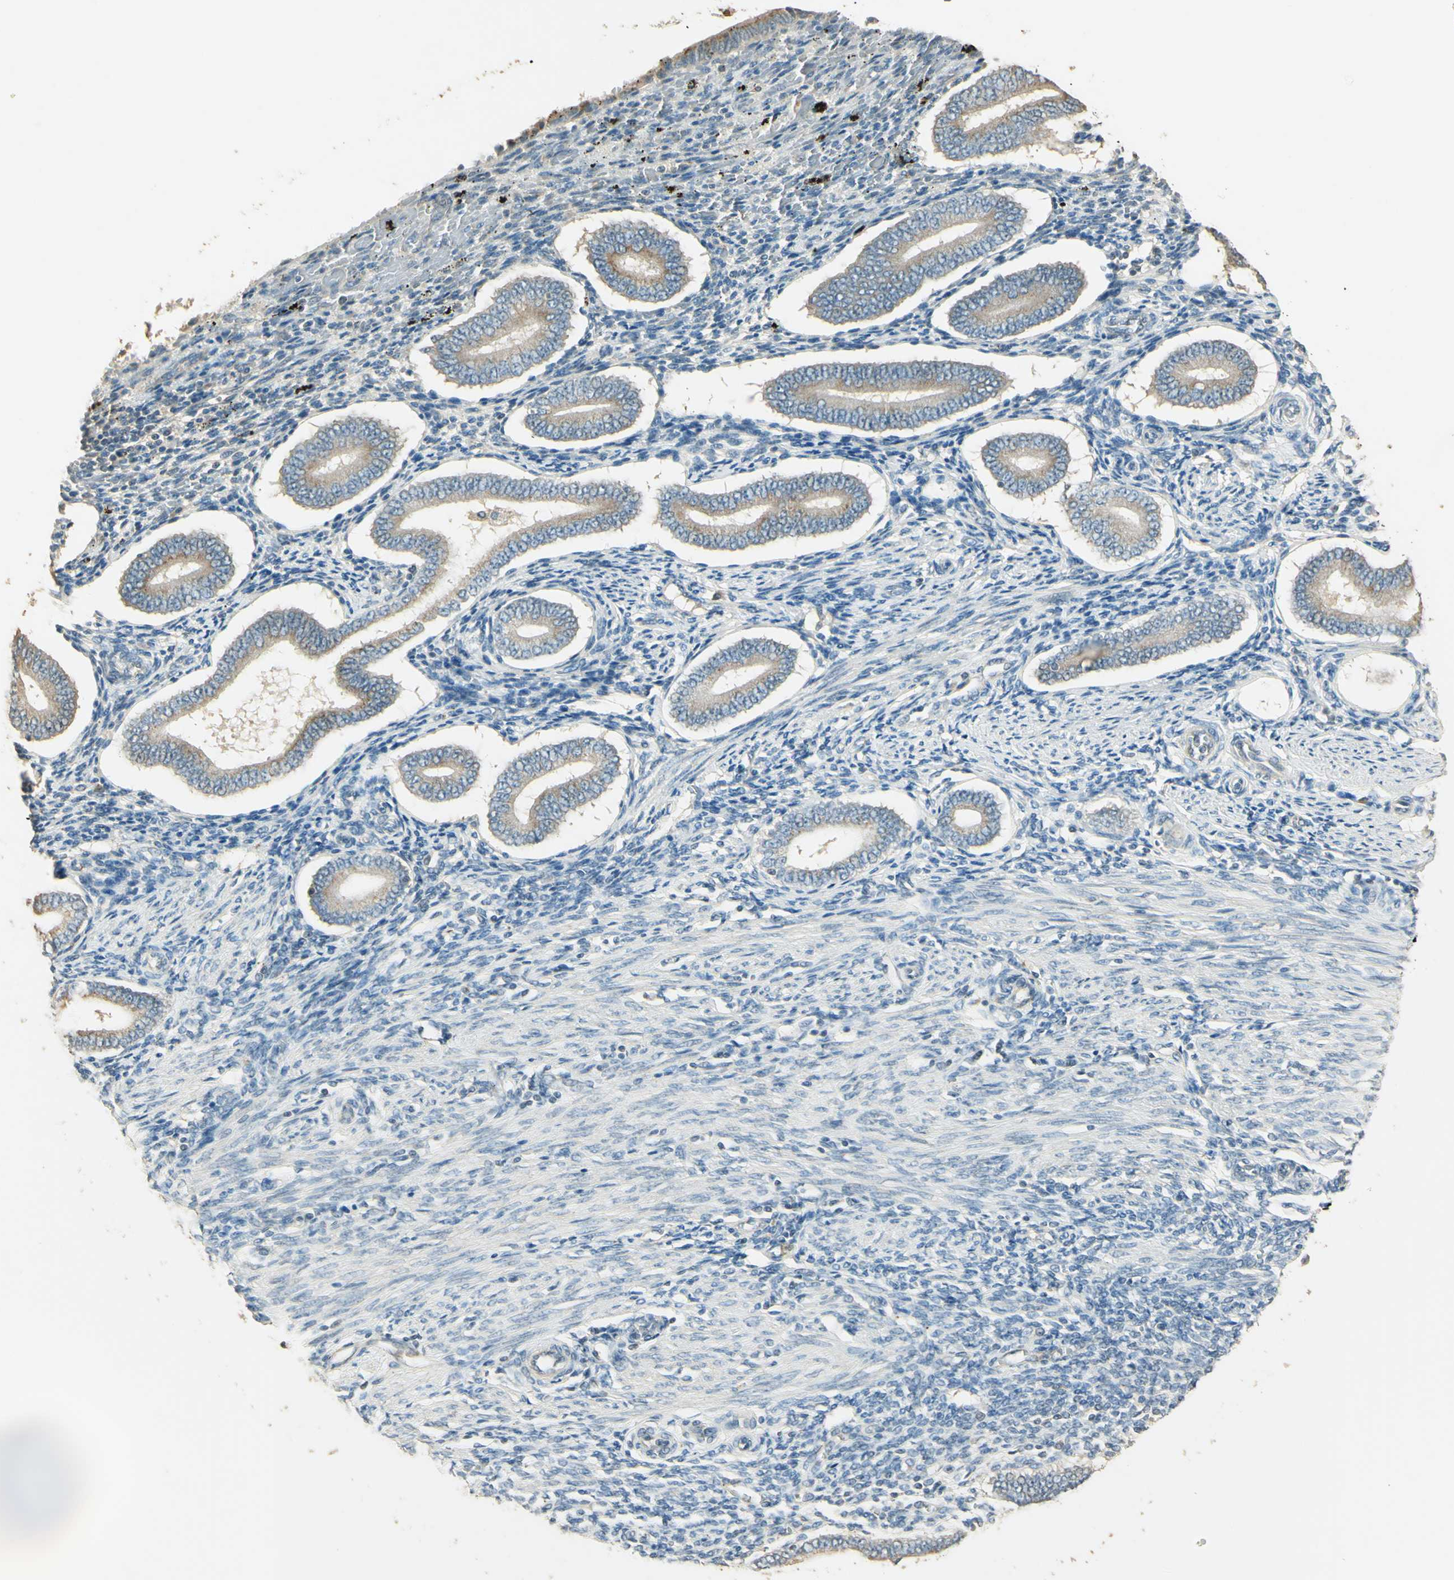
{"staining": {"intensity": "negative", "quantity": "none", "location": "none"}, "tissue": "endometrium", "cell_type": "Cells in endometrial stroma", "image_type": "normal", "snomed": [{"axis": "morphology", "description": "Normal tissue, NOS"}, {"axis": "topography", "description": "Endometrium"}], "caption": "Photomicrograph shows no protein staining in cells in endometrial stroma of benign endometrium. (DAB immunohistochemistry (IHC), high magnification).", "gene": "UXS1", "patient": {"sex": "female", "age": 42}}